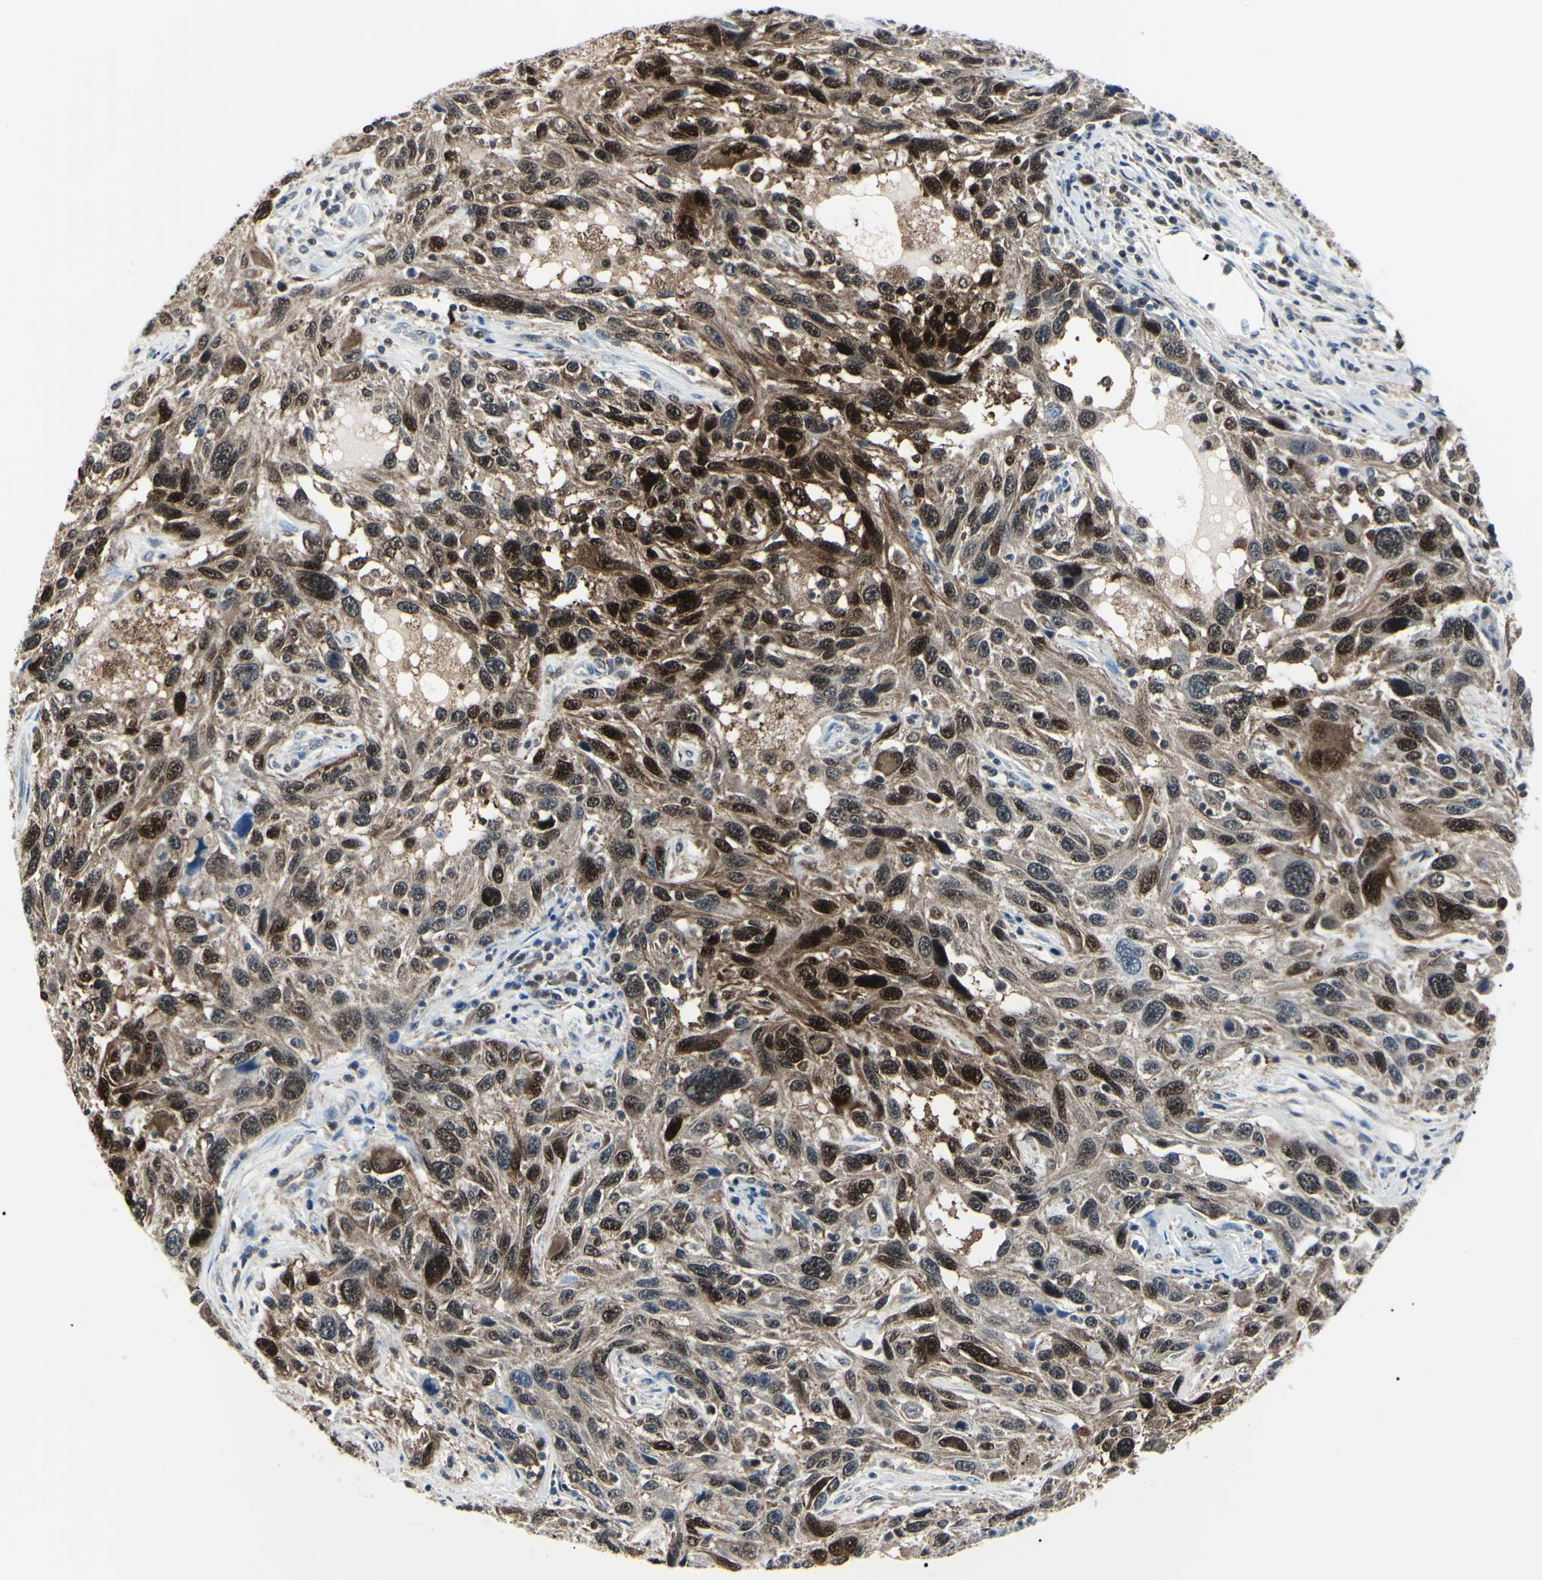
{"staining": {"intensity": "strong", "quantity": "25%-75%", "location": "cytoplasmic/membranous,nuclear"}, "tissue": "melanoma", "cell_type": "Tumor cells", "image_type": "cancer", "snomed": [{"axis": "morphology", "description": "Malignant melanoma, NOS"}, {"axis": "topography", "description": "Skin"}], "caption": "DAB (3,3'-diaminobenzidine) immunohistochemical staining of human malignant melanoma shows strong cytoplasmic/membranous and nuclear protein positivity in approximately 25%-75% of tumor cells.", "gene": "PGK1", "patient": {"sex": "male", "age": 53}}